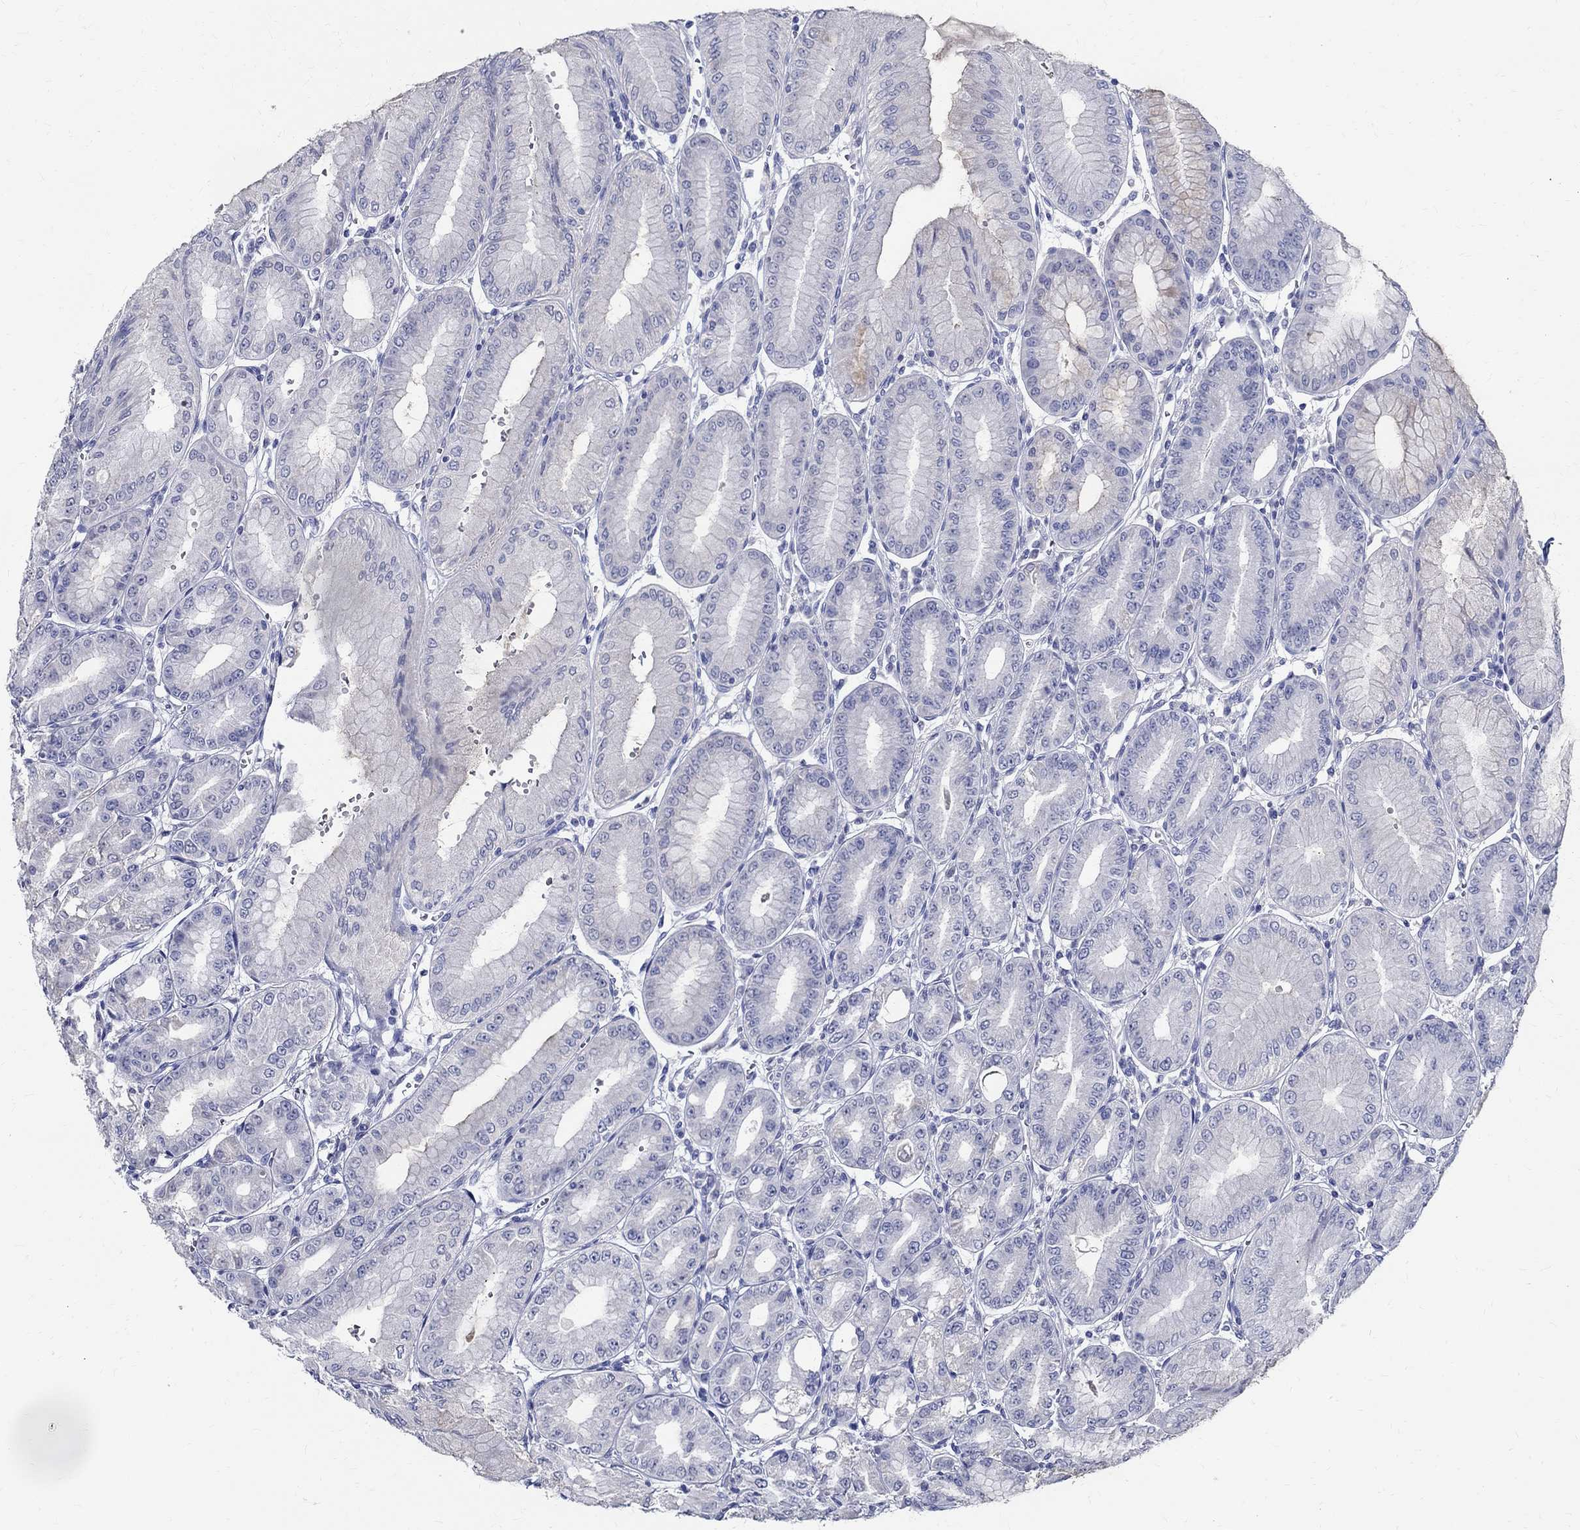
{"staining": {"intensity": "negative", "quantity": "none", "location": "none"}, "tissue": "stomach", "cell_type": "Glandular cells", "image_type": "normal", "snomed": [{"axis": "morphology", "description": "Normal tissue, NOS"}, {"axis": "topography", "description": "Stomach, lower"}], "caption": "DAB immunohistochemical staining of unremarkable stomach reveals no significant positivity in glandular cells.", "gene": "CETN1", "patient": {"sex": "male", "age": 71}}